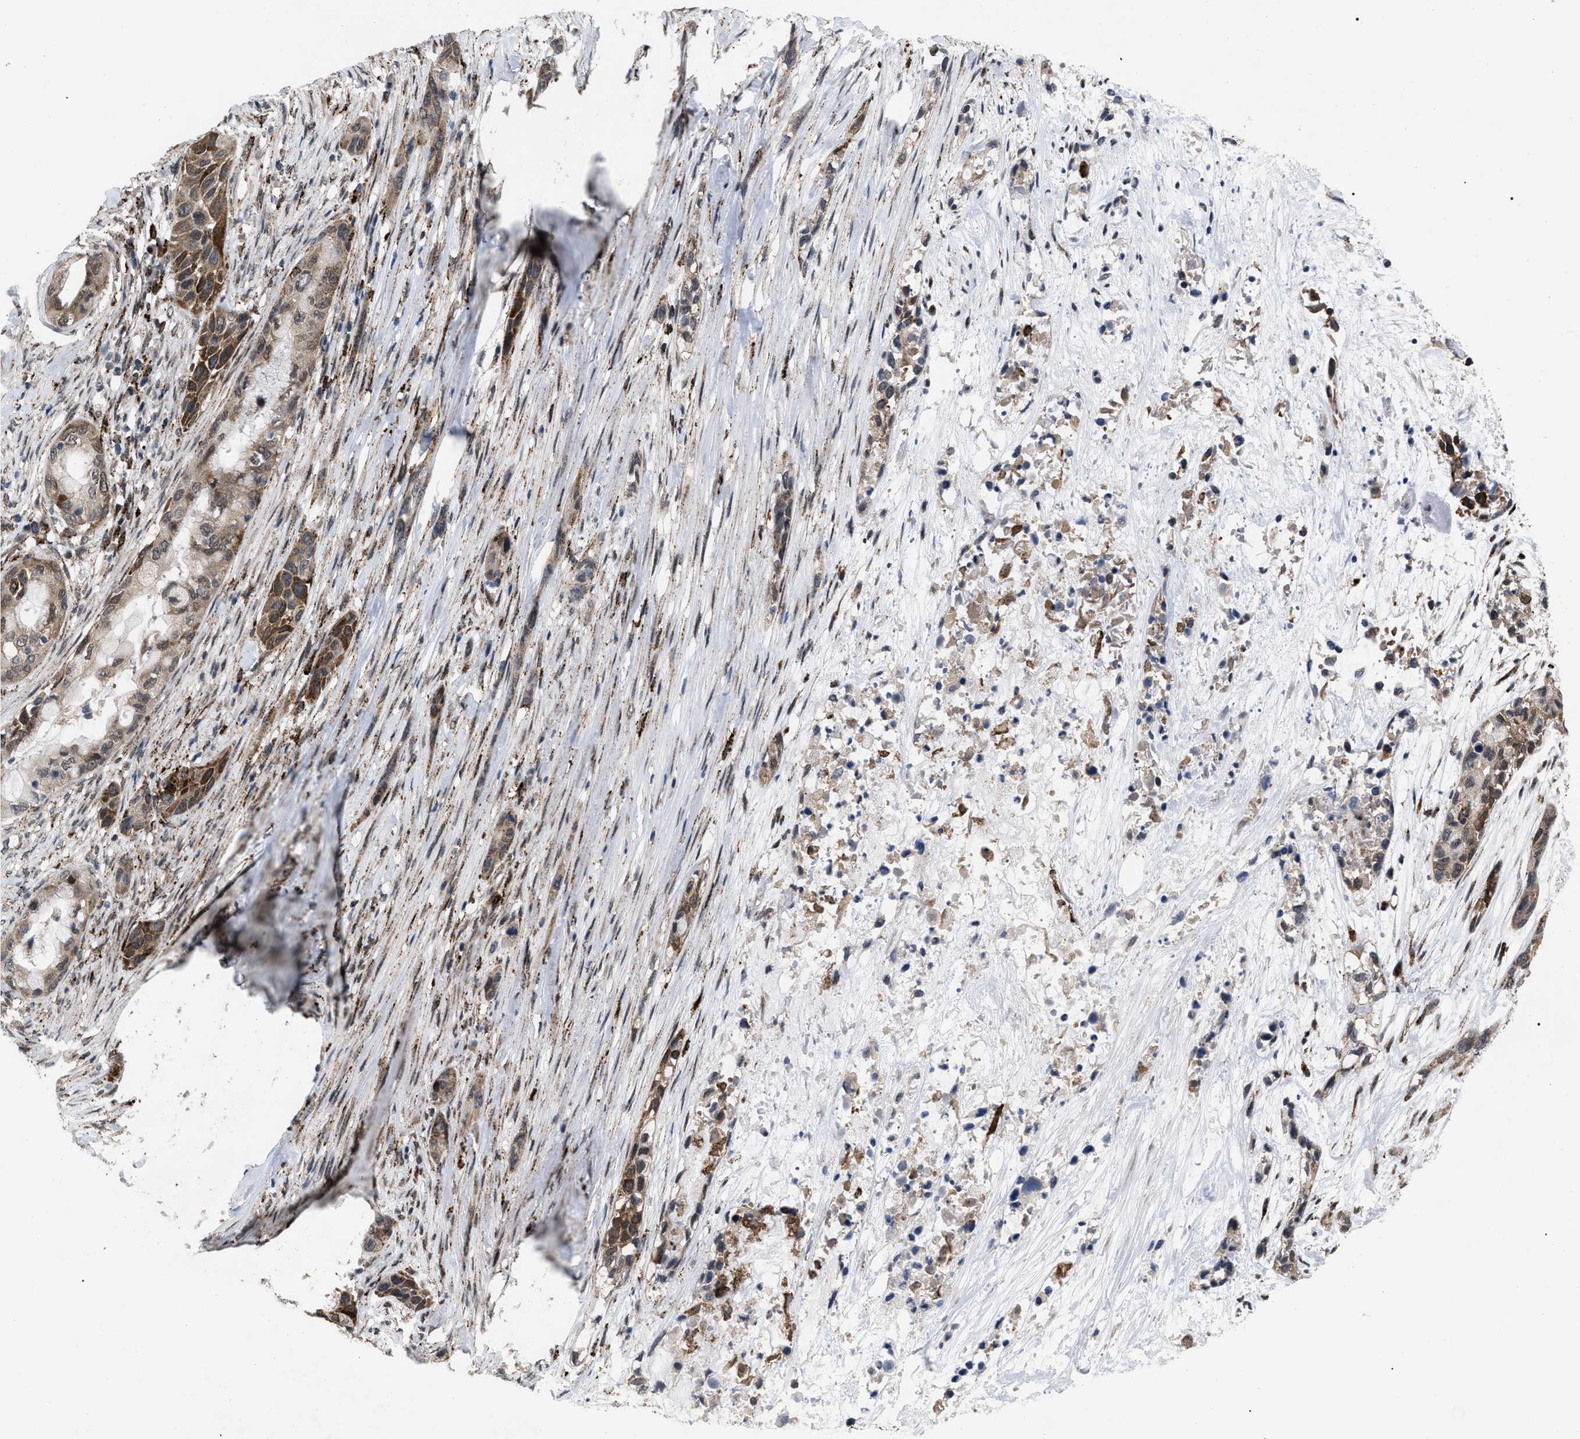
{"staining": {"intensity": "moderate", "quantity": "25%-75%", "location": "cytoplasmic/membranous,nuclear"}, "tissue": "pancreatic cancer", "cell_type": "Tumor cells", "image_type": "cancer", "snomed": [{"axis": "morphology", "description": "Adenocarcinoma, NOS"}, {"axis": "topography", "description": "Pancreas"}], "caption": "Tumor cells reveal moderate cytoplasmic/membranous and nuclear staining in approximately 25%-75% of cells in pancreatic adenocarcinoma.", "gene": "UPF1", "patient": {"sex": "male", "age": 53}}